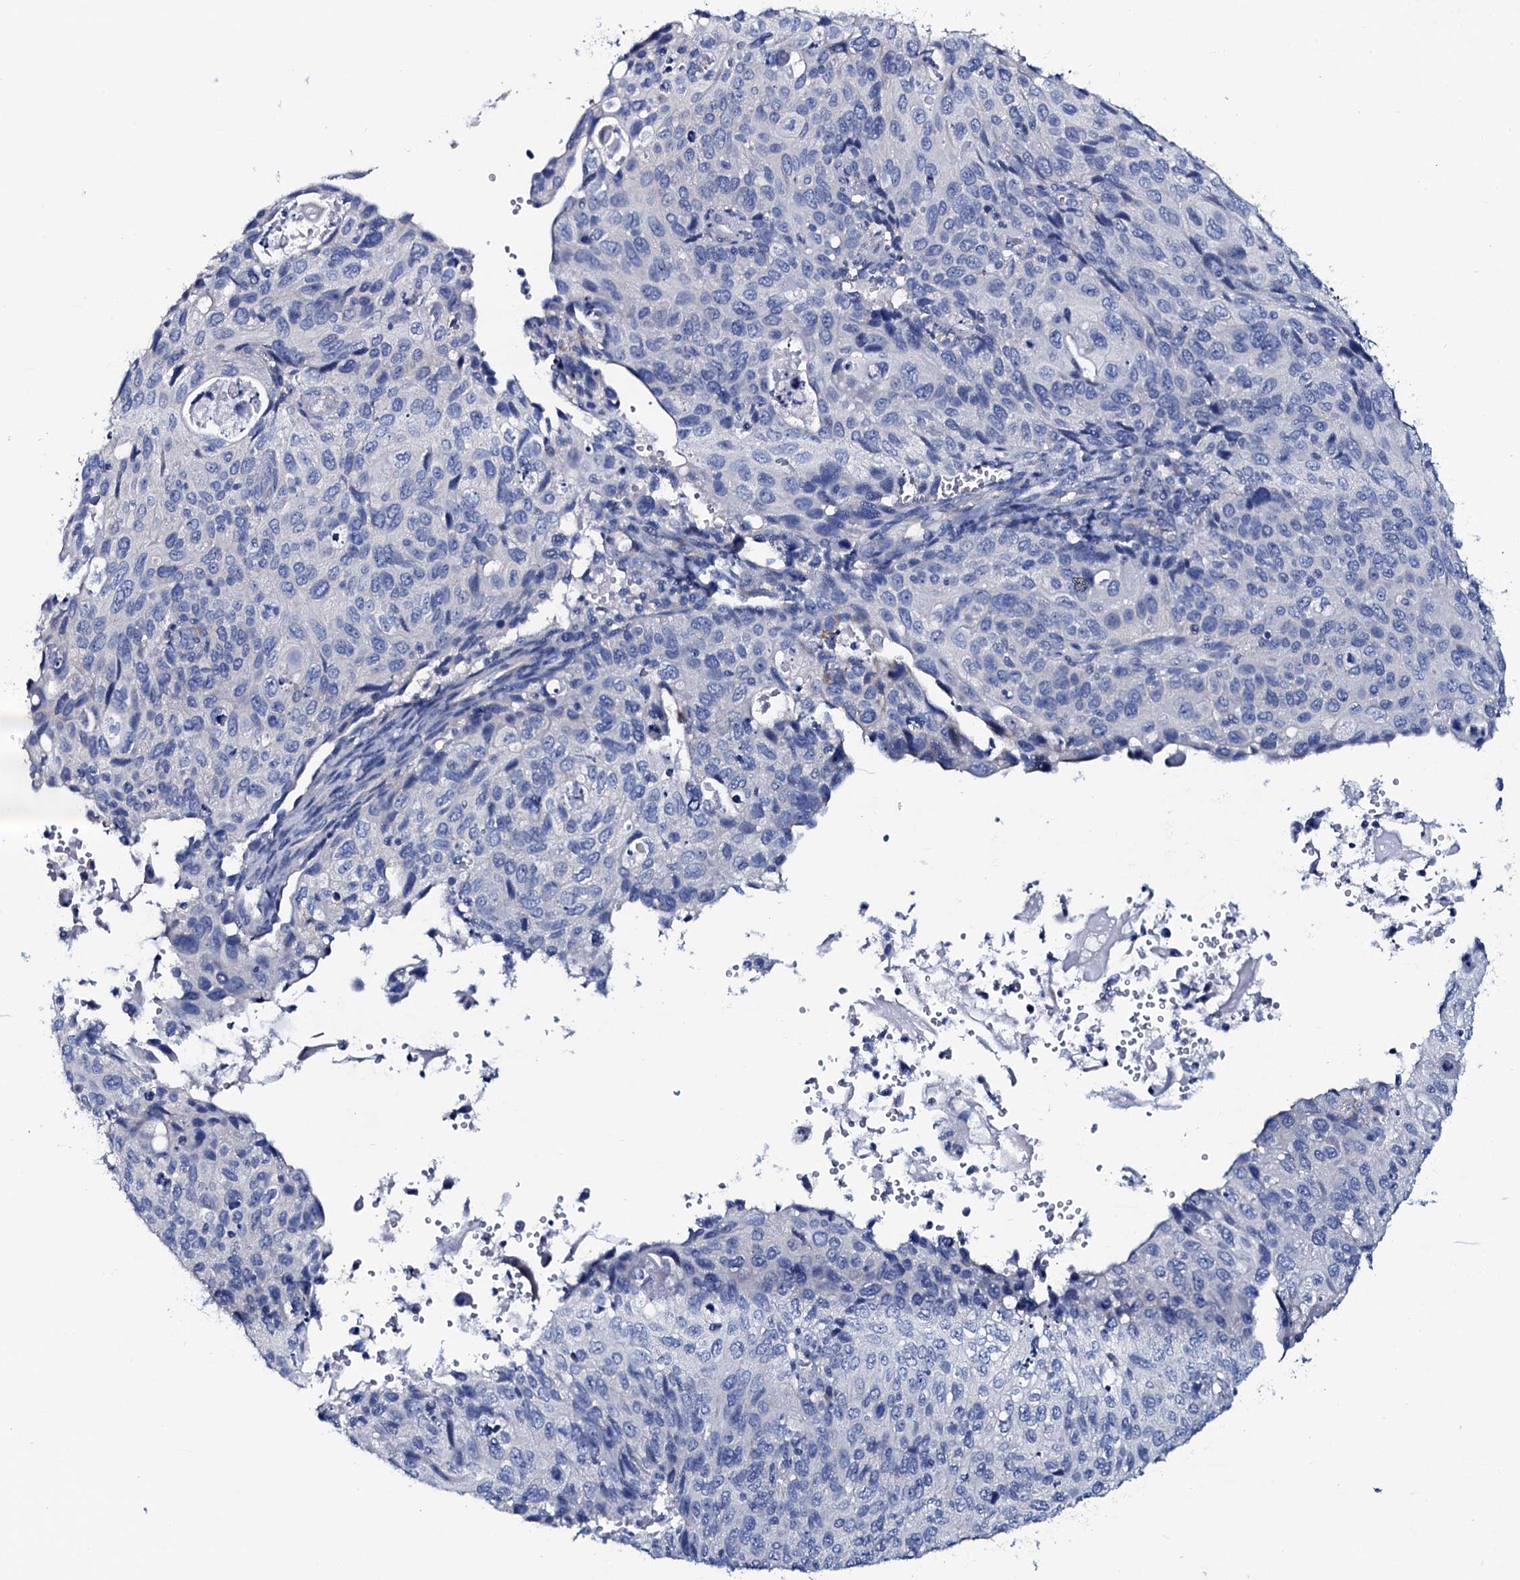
{"staining": {"intensity": "negative", "quantity": "none", "location": "none"}, "tissue": "cervical cancer", "cell_type": "Tumor cells", "image_type": "cancer", "snomed": [{"axis": "morphology", "description": "Squamous cell carcinoma, NOS"}, {"axis": "topography", "description": "Cervix"}], "caption": "A micrograph of human cervical cancer is negative for staining in tumor cells. (Immunohistochemistry, brightfield microscopy, high magnification).", "gene": "GYS2", "patient": {"sex": "female", "age": 70}}